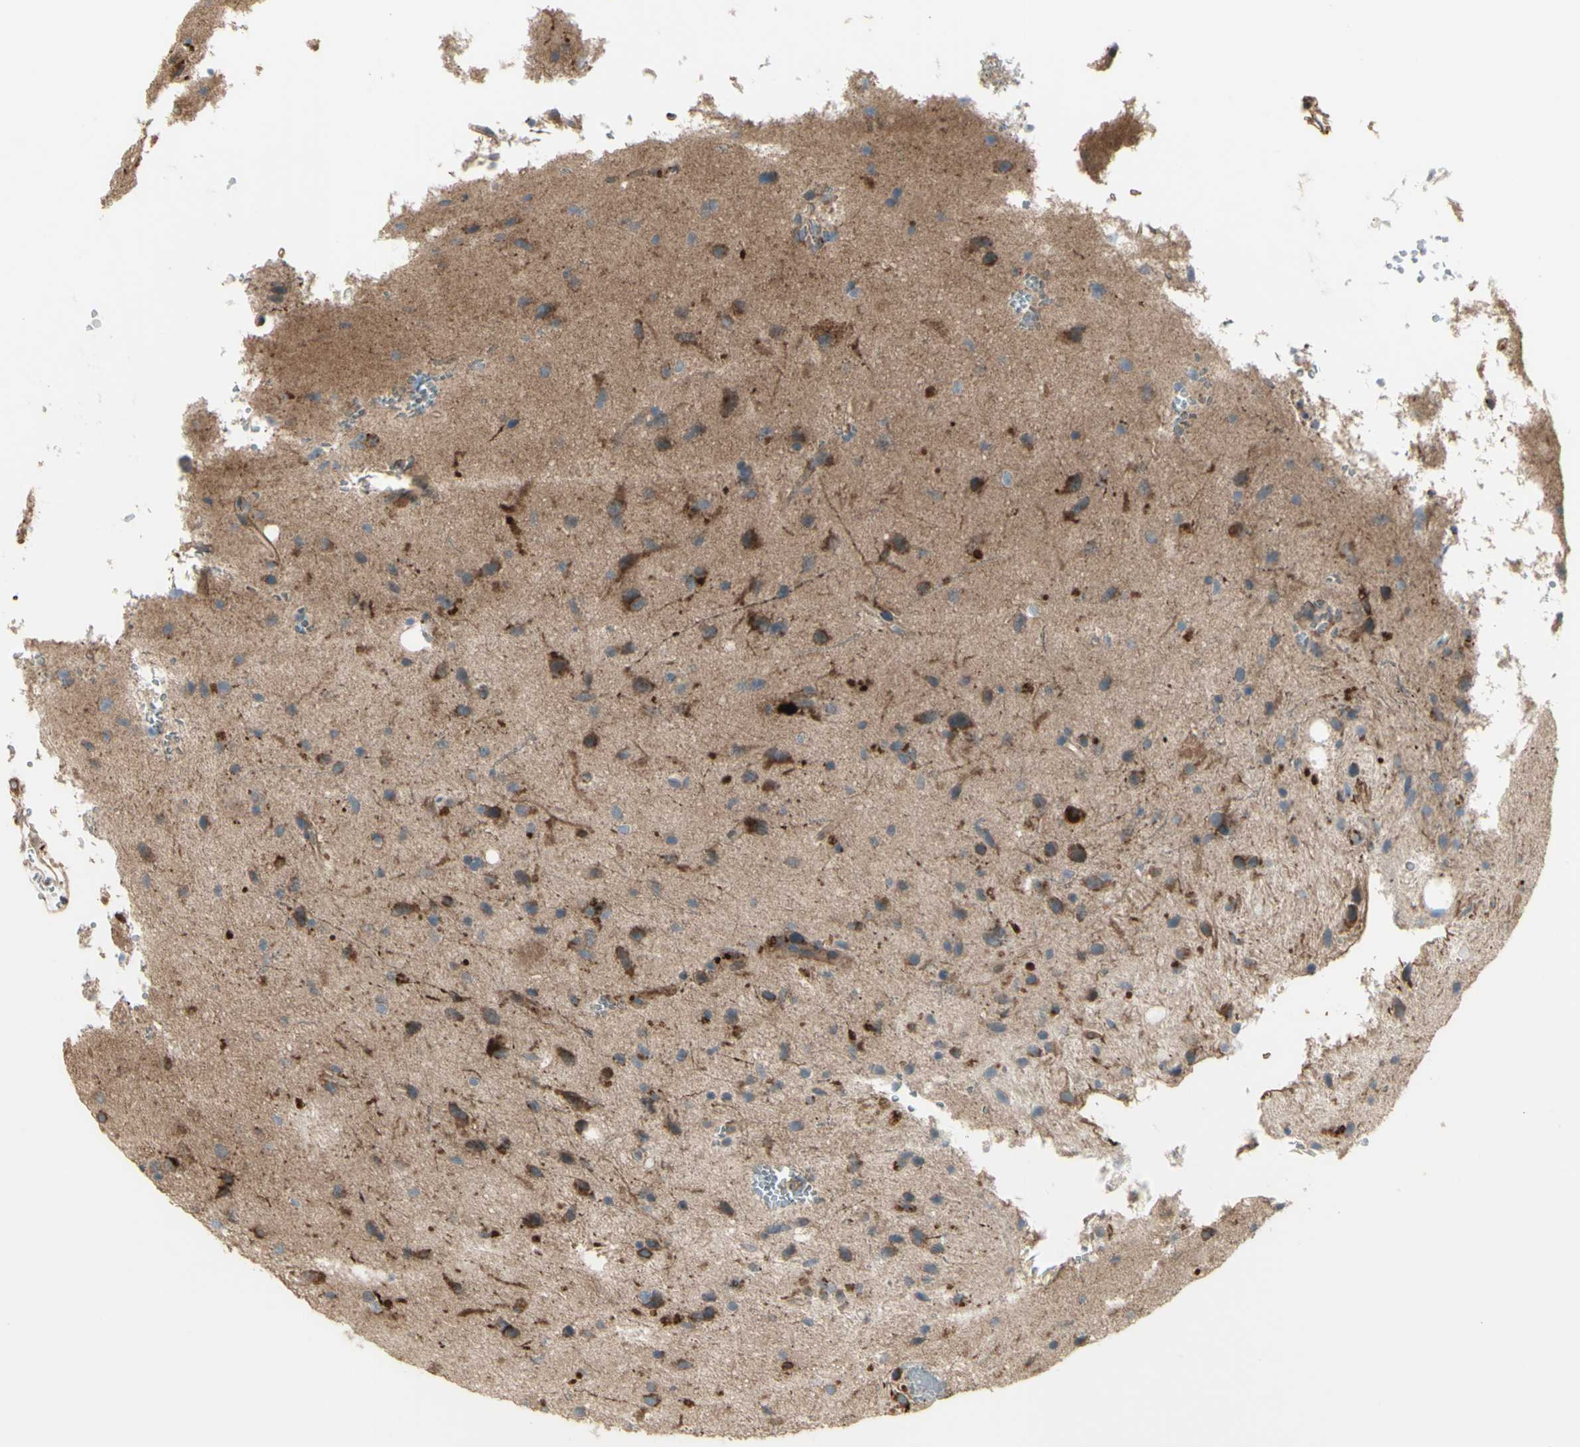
{"staining": {"intensity": "strong", "quantity": ">75%", "location": "cytoplasmic/membranous"}, "tissue": "glioma", "cell_type": "Tumor cells", "image_type": "cancer", "snomed": [{"axis": "morphology", "description": "Glioma, malignant, Low grade"}, {"axis": "topography", "description": "Brain"}], "caption": "DAB immunohistochemical staining of glioma reveals strong cytoplasmic/membranous protein positivity in approximately >75% of tumor cells.", "gene": "OSTM1", "patient": {"sex": "male", "age": 77}}